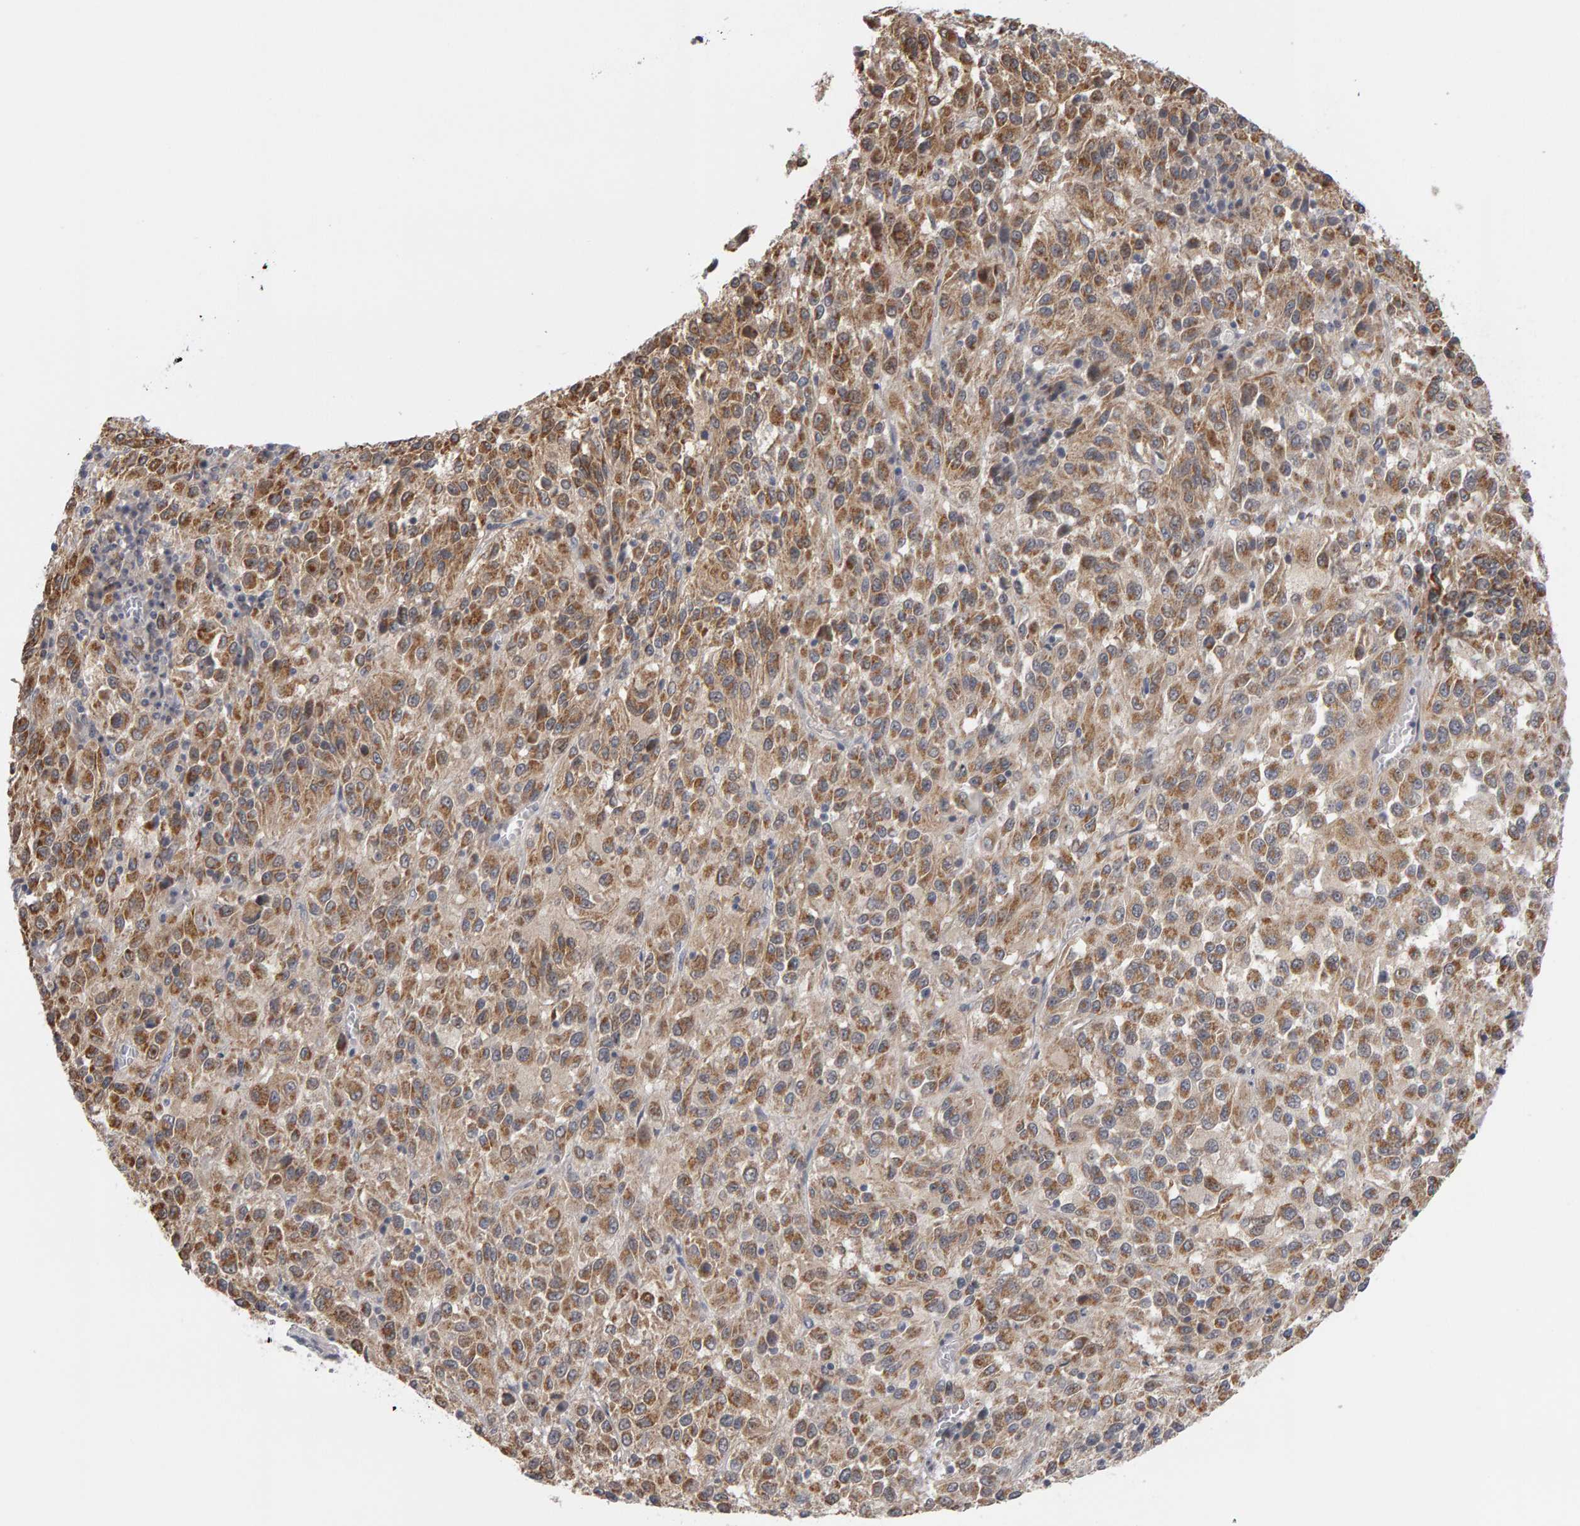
{"staining": {"intensity": "moderate", "quantity": ">75%", "location": "cytoplasmic/membranous"}, "tissue": "melanoma", "cell_type": "Tumor cells", "image_type": "cancer", "snomed": [{"axis": "morphology", "description": "Malignant melanoma, Metastatic site"}, {"axis": "topography", "description": "Lung"}], "caption": "High-magnification brightfield microscopy of malignant melanoma (metastatic site) stained with DAB (3,3'-diaminobenzidine) (brown) and counterstained with hematoxylin (blue). tumor cells exhibit moderate cytoplasmic/membranous positivity is present in approximately>75% of cells.", "gene": "MSRA", "patient": {"sex": "male", "age": 64}}